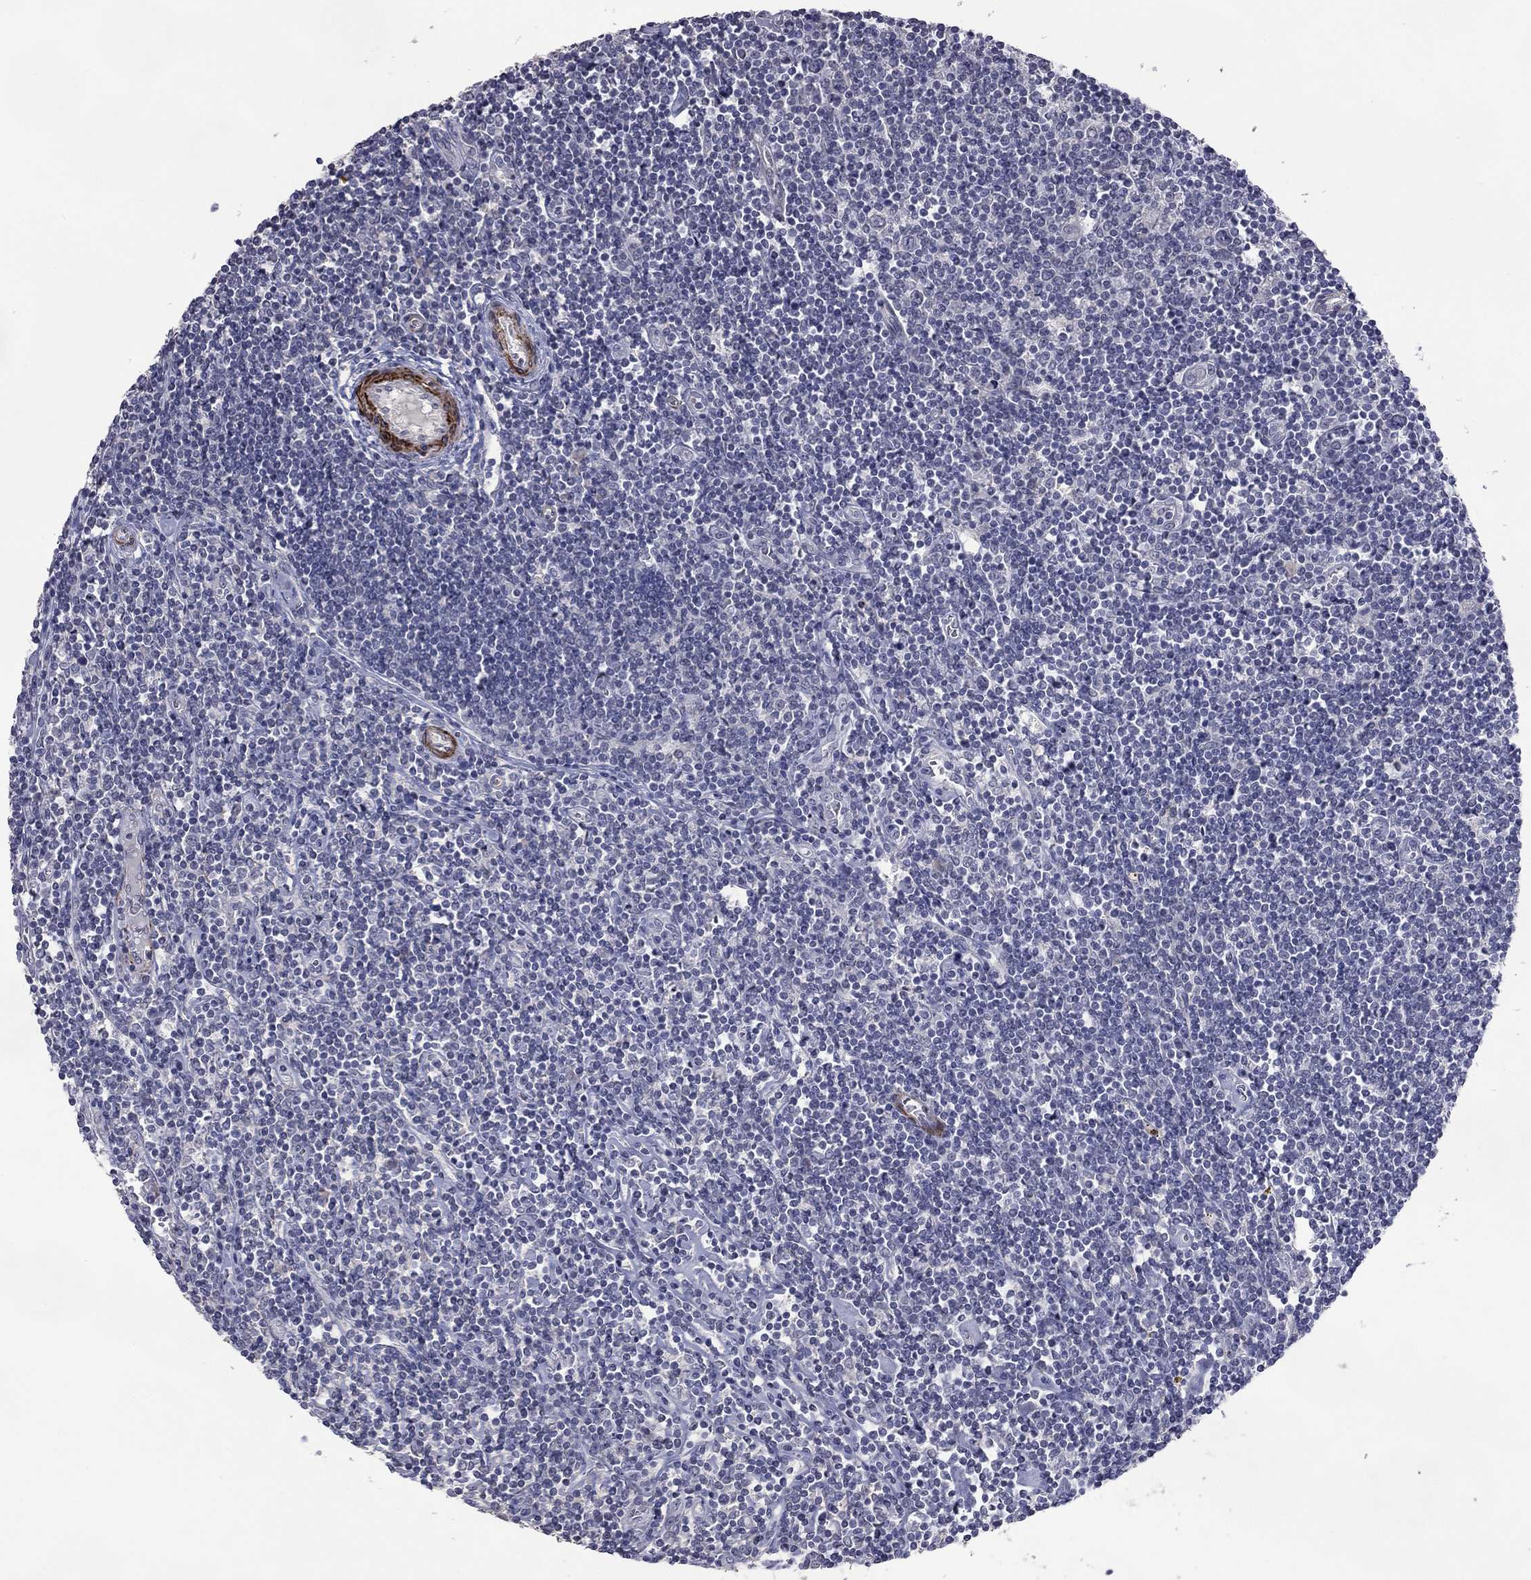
{"staining": {"intensity": "negative", "quantity": "none", "location": "none"}, "tissue": "lymphoma", "cell_type": "Tumor cells", "image_type": "cancer", "snomed": [{"axis": "morphology", "description": "Hodgkin's disease, NOS"}, {"axis": "topography", "description": "Lymph node"}], "caption": "This image is of Hodgkin's disease stained with immunohistochemistry (IHC) to label a protein in brown with the nuclei are counter-stained blue. There is no positivity in tumor cells.", "gene": "IP6K3", "patient": {"sex": "male", "age": 40}}